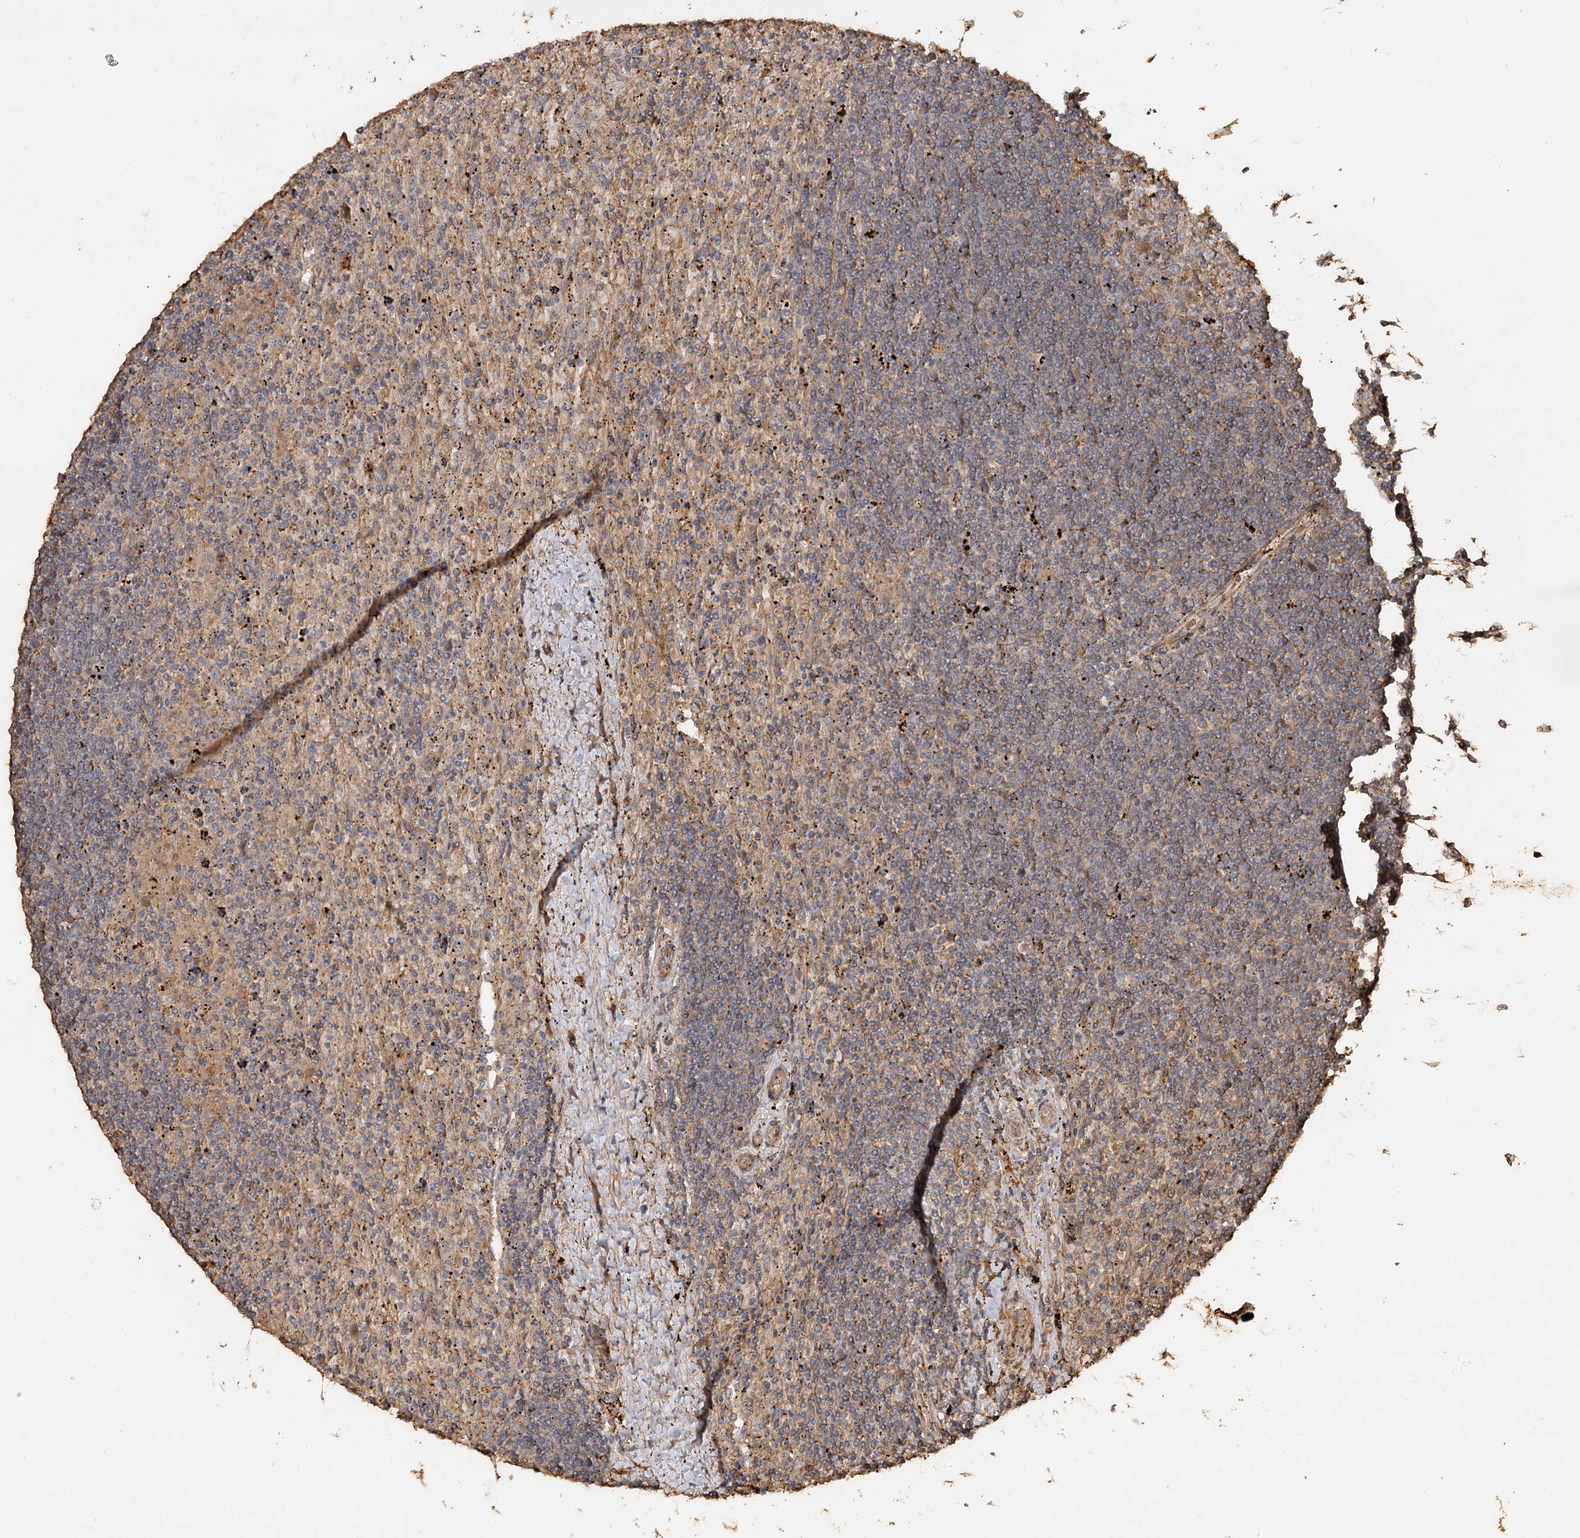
{"staining": {"intensity": "weak", "quantity": "25%-75%", "location": "cytoplasmic/membranous"}, "tissue": "lymphoma", "cell_type": "Tumor cells", "image_type": "cancer", "snomed": [{"axis": "morphology", "description": "Malignant lymphoma, non-Hodgkin's type, Low grade"}, {"axis": "topography", "description": "Spleen"}], "caption": "Weak cytoplasmic/membranous protein positivity is seen in approximately 25%-75% of tumor cells in low-grade malignant lymphoma, non-Hodgkin's type.", "gene": "PIK3C2A", "patient": {"sex": "male", "age": 76}}